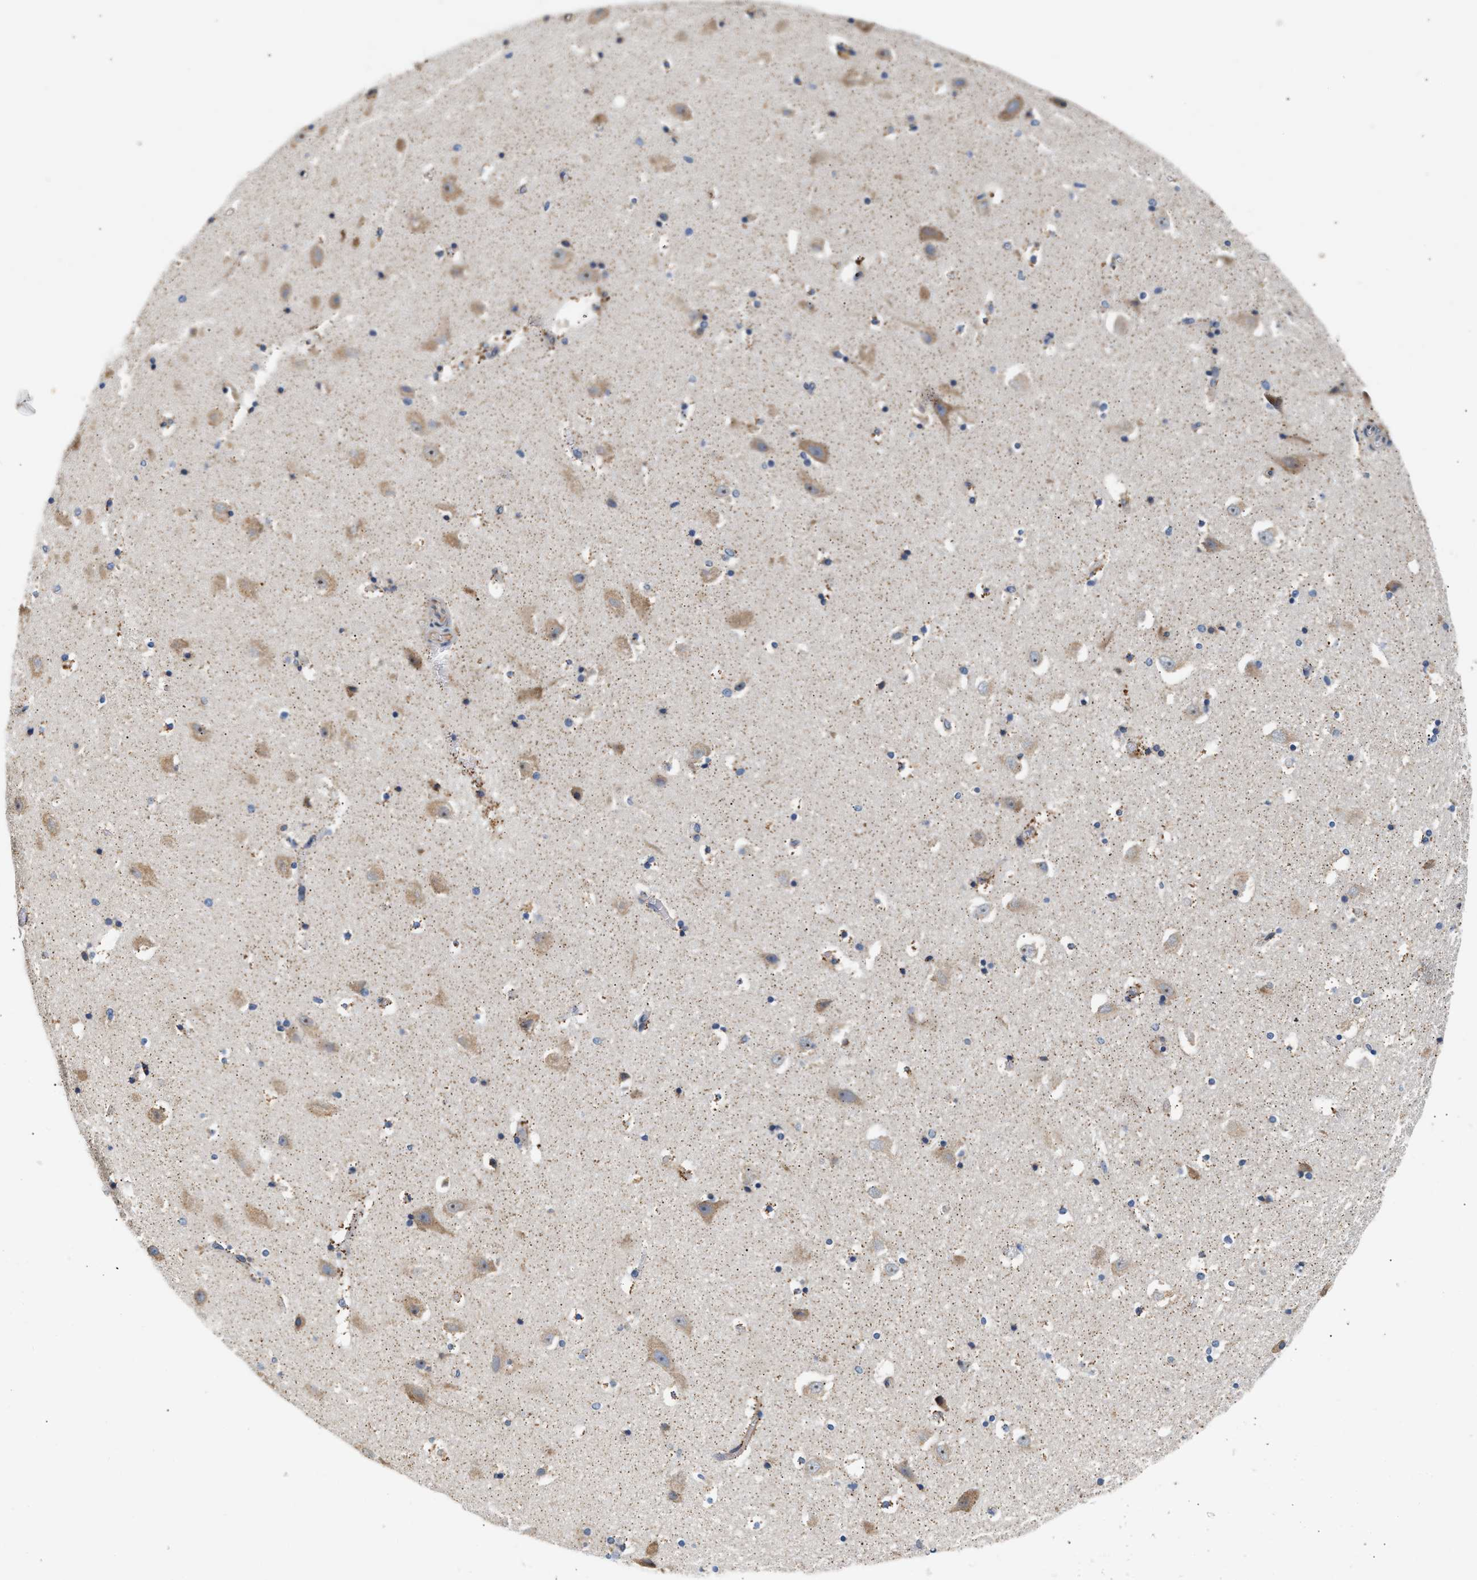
{"staining": {"intensity": "moderate", "quantity": "25%-75%", "location": "cytoplasmic/membranous"}, "tissue": "hippocampus", "cell_type": "Glial cells", "image_type": "normal", "snomed": [{"axis": "morphology", "description": "Normal tissue, NOS"}, {"axis": "topography", "description": "Hippocampus"}], "caption": "Hippocampus stained with DAB immunohistochemistry (IHC) exhibits medium levels of moderate cytoplasmic/membranous positivity in about 25%-75% of glial cells. (IHC, brightfield microscopy, high magnification).", "gene": "IFT74", "patient": {"sex": "male", "age": 45}}